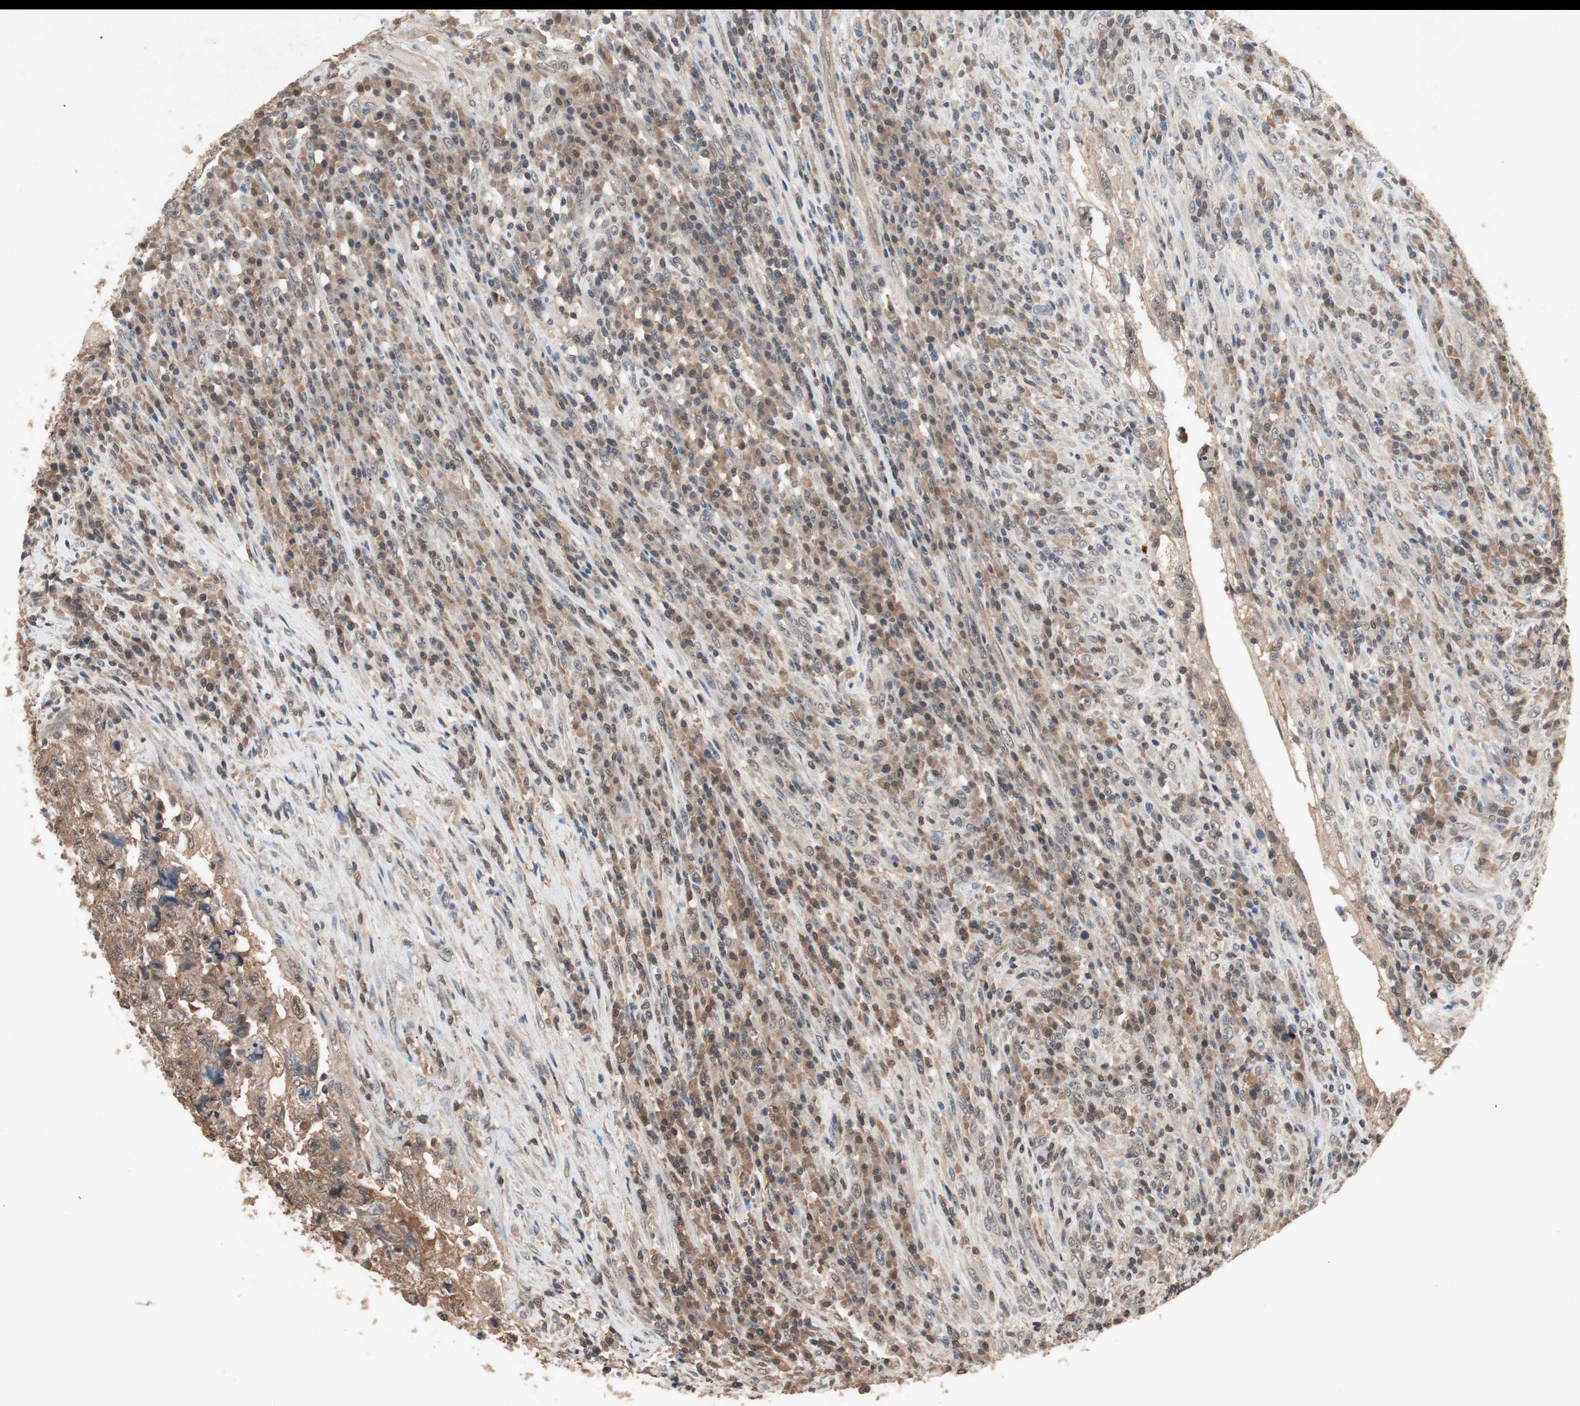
{"staining": {"intensity": "moderate", "quantity": ">75%", "location": "cytoplasmic/membranous,nuclear"}, "tissue": "testis cancer", "cell_type": "Tumor cells", "image_type": "cancer", "snomed": [{"axis": "morphology", "description": "Necrosis, NOS"}, {"axis": "morphology", "description": "Carcinoma, Embryonal, NOS"}, {"axis": "topography", "description": "Testis"}], "caption": "DAB (3,3'-diaminobenzidine) immunohistochemical staining of testis cancer (embryonal carcinoma) exhibits moderate cytoplasmic/membranous and nuclear protein positivity in approximately >75% of tumor cells.", "gene": "GART", "patient": {"sex": "male", "age": 19}}